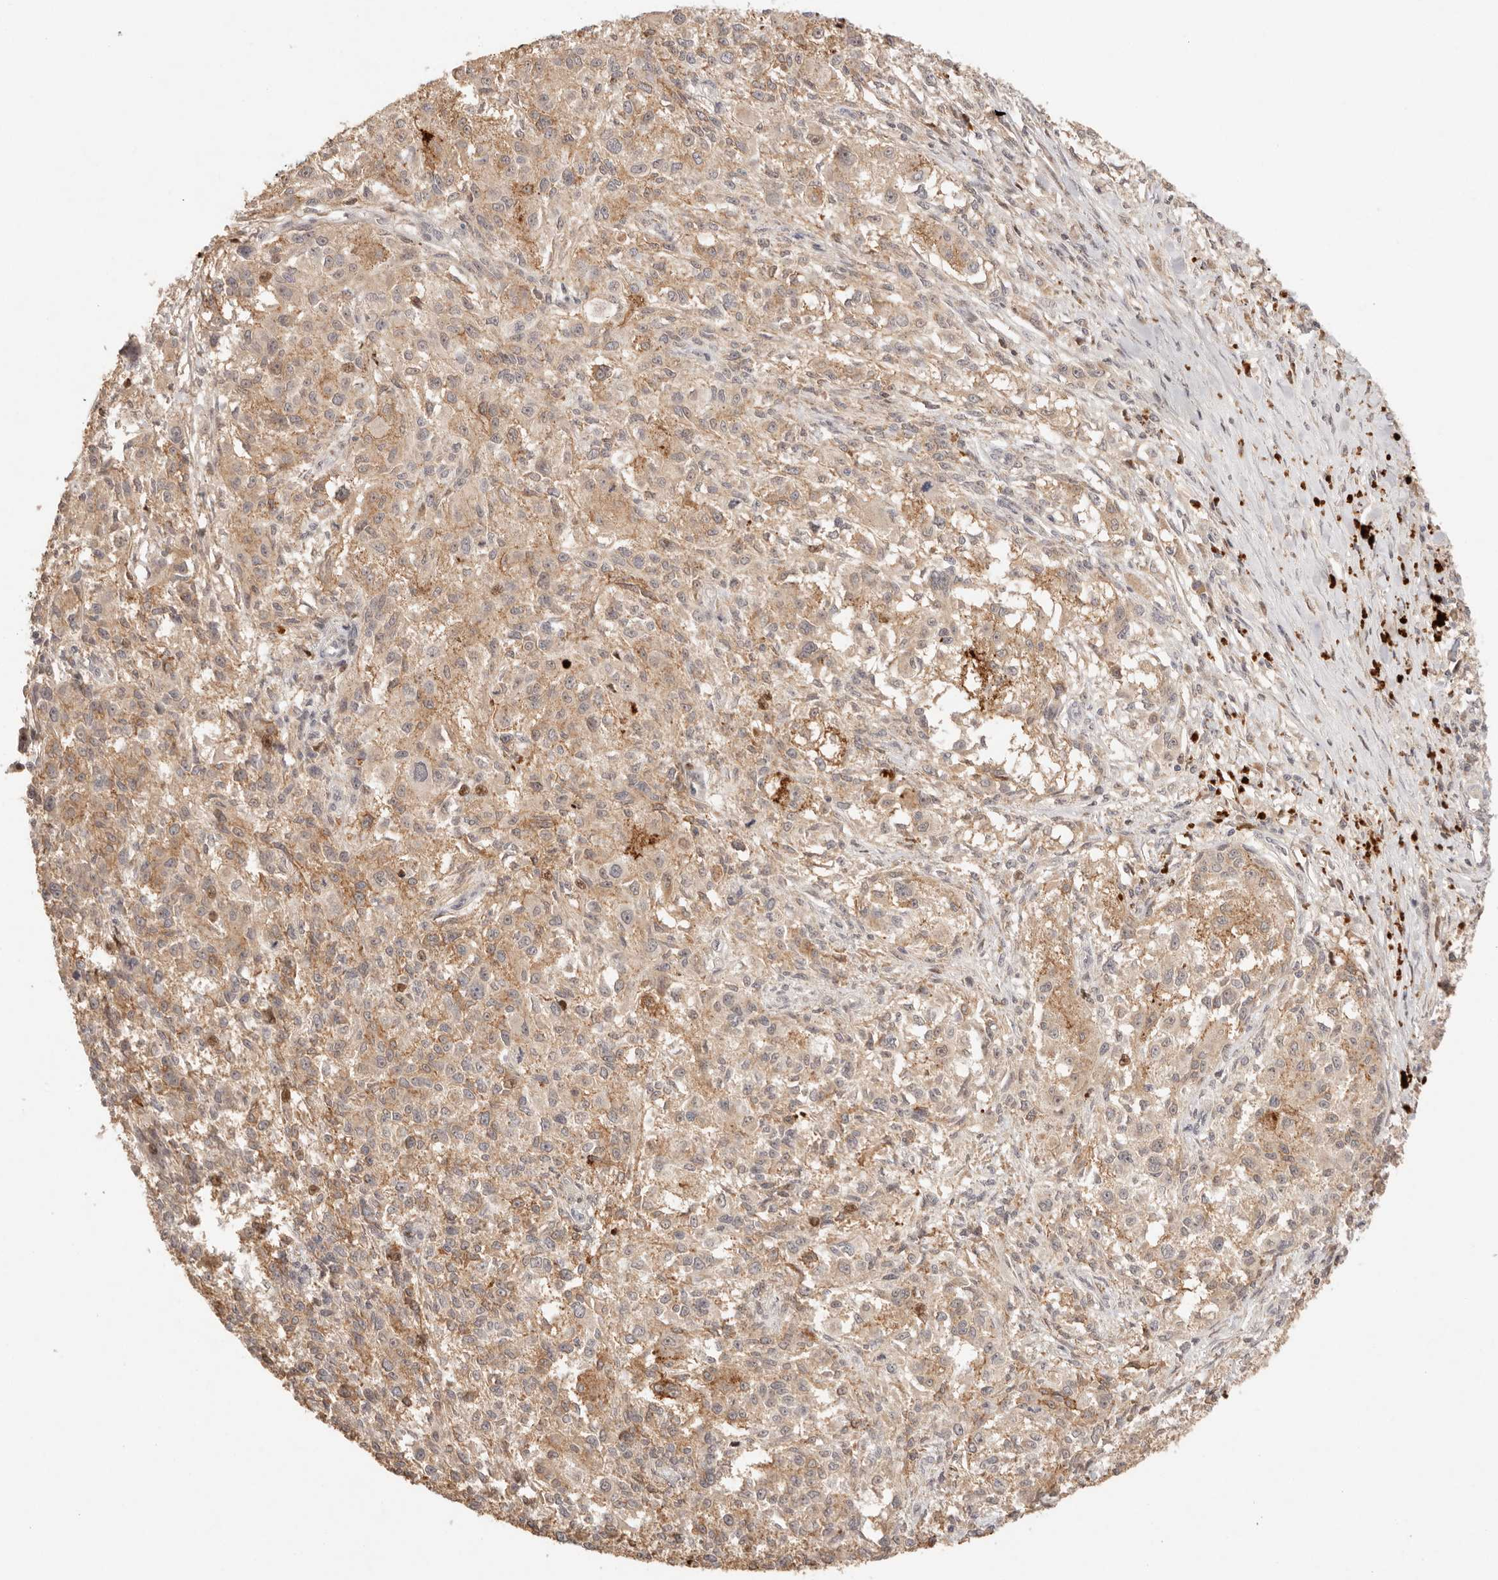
{"staining": {"intensity": "weak", "quantity": ">75%", "location": "cytoplasmic/membranous"}, "tissue": "melanoma", "cell_type": "Tumor cells", "image_type": "cancer", "snomed": [{"axis": "morphology", "description": "Necrosis, NOS"}, {"axis": "morphology", "description": "Malignant melanoma, NOS"}, {"axis": "topography", "description": "Skin"}], "caption": "A micrograph of melanoma stained for a protein reveals weak cytoplasmic/membranous brown staining in tumor cells.", "gene": "PHLDA3", "patient": {"sex": "female", "age": 87}}